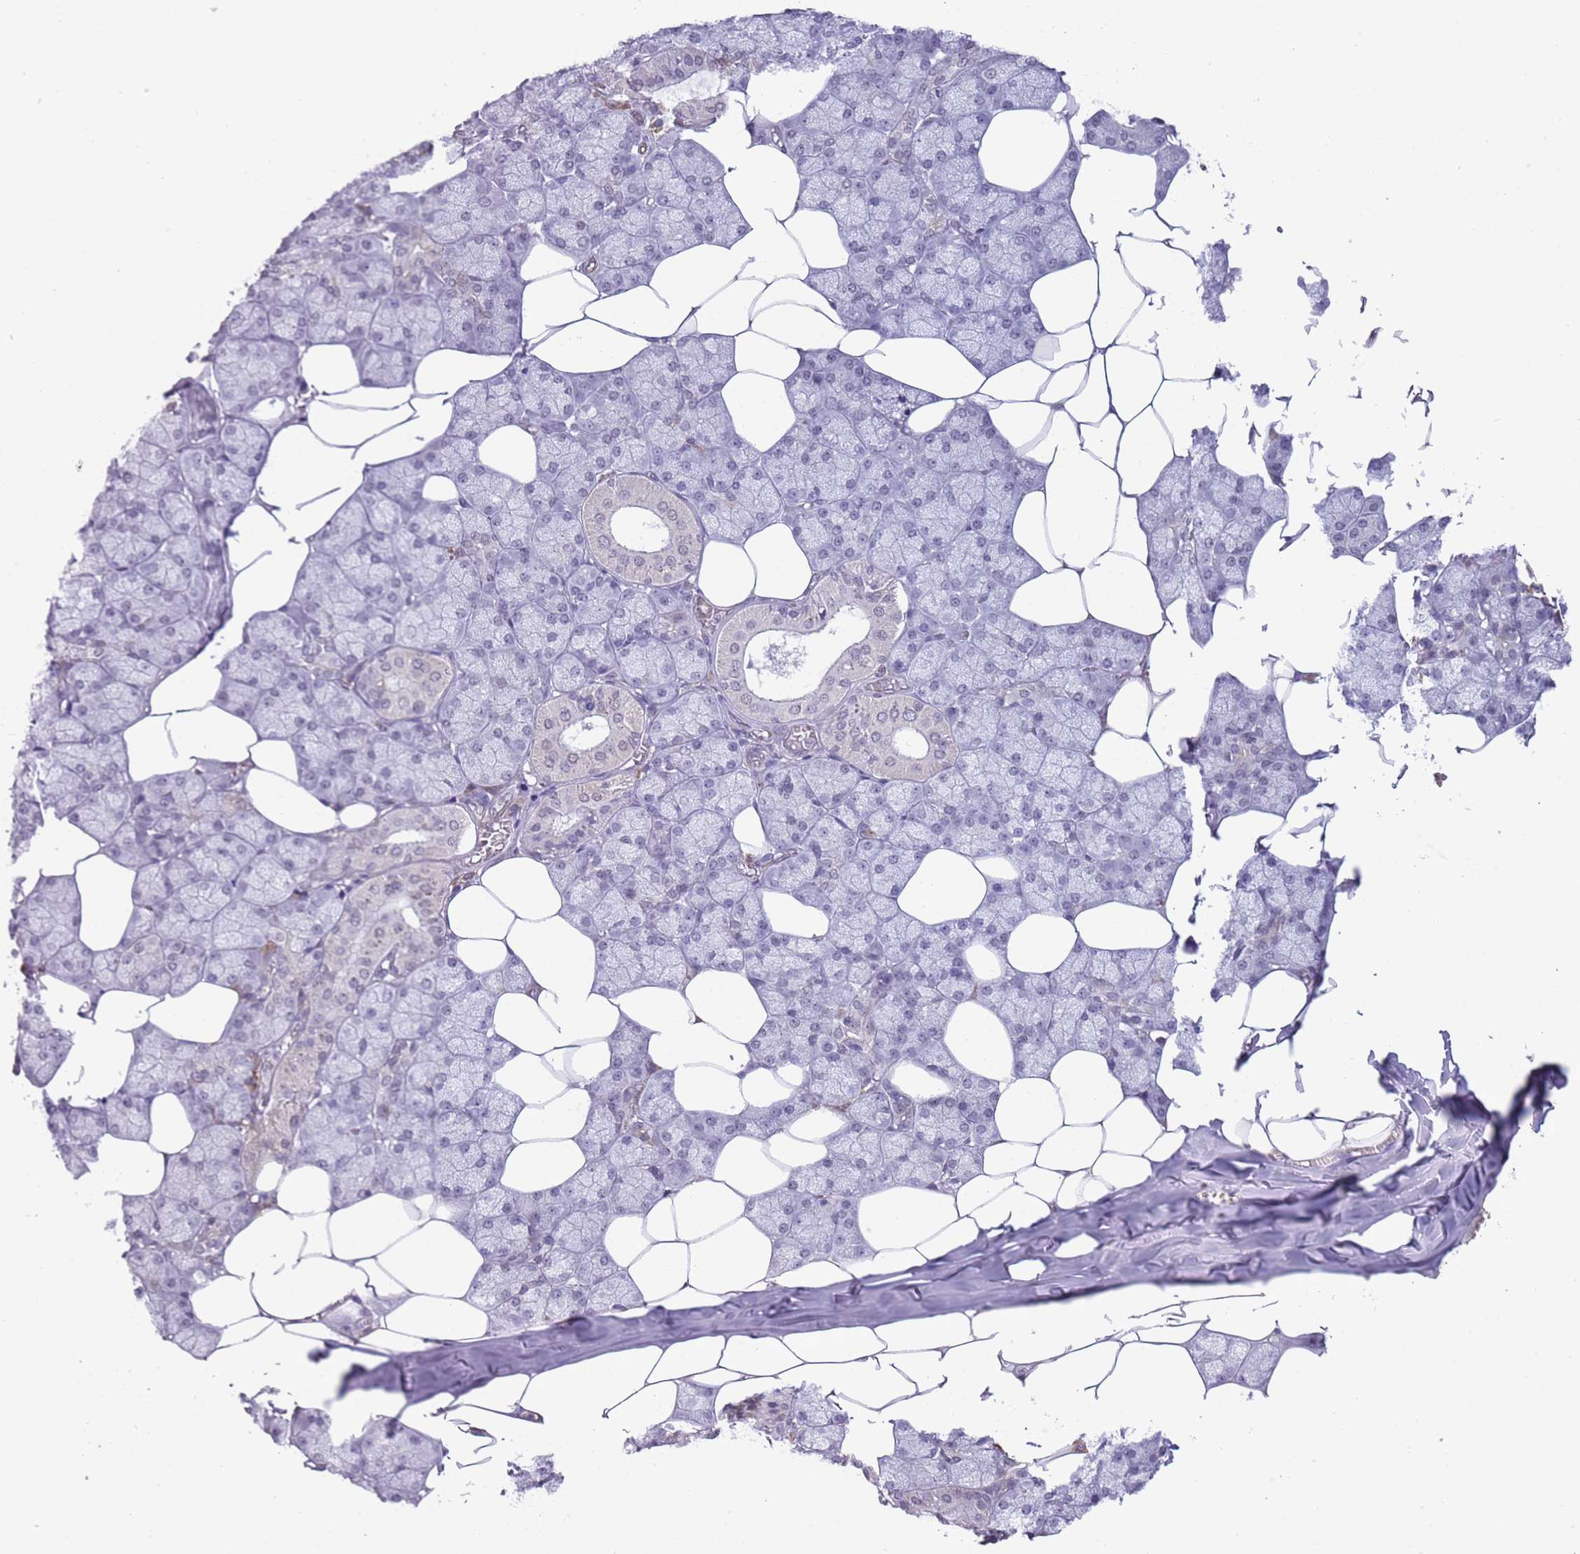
{"staining": {"intensity": "negative", "quantity": "none", "location": "none"}, "tissue": "salivary gland", "cell_type": "Glandular cells", "image_type": "normal", "snomed": [{"axis": "morphology", "description": "Normal tissue, NOS"}, {"axis": "topography", "description": "Salivary gland"}], "caption": "Salivary gland was stained to show a protein in brown. There is no significant staining in glandular cells. (IHC, brightfield microscopy, high magnification).", "gene": "ENSG00000271254", "patient": {"sex": "male", "age": 62}}